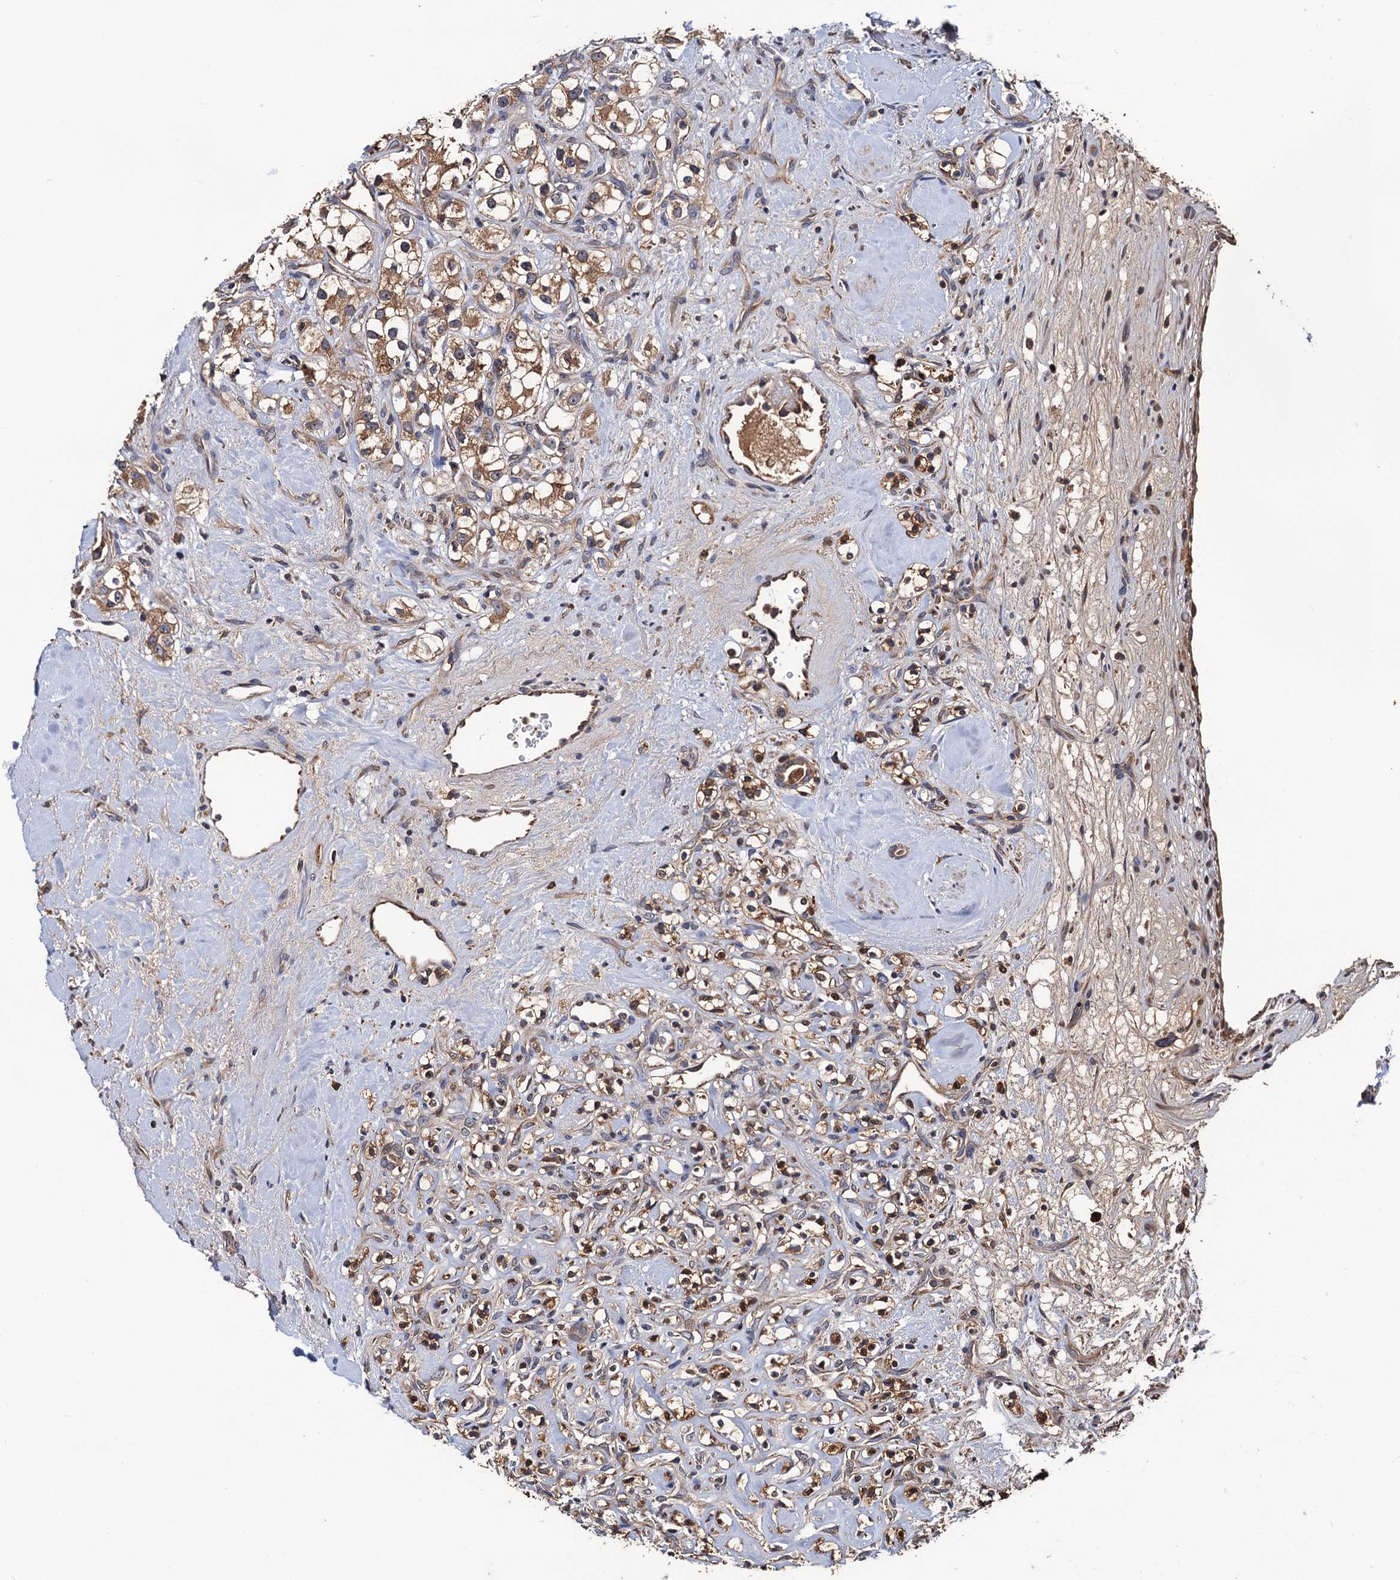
{"staining": {"intensity": "moderate", "quantity": ">75%", "location": "cytoplasmic/membranous"}, "tissue": "renal cancer", "cell_type": "Tumor cells", "image_type": "cancer", "snomed": [{"axis": "morphology", "description": "Adenocarcinoma, NOS"}, {"axis": "topography", "description": "Kidney"}], "caption": "Protein expression analysis of human renal cancer reveals moderate cytoplasmic/membranous expression in about >75% of tumor cells. Nuclei are stained in blue.", "gene": "RGS11", "patient": {"sex": "male", "age": 77}}